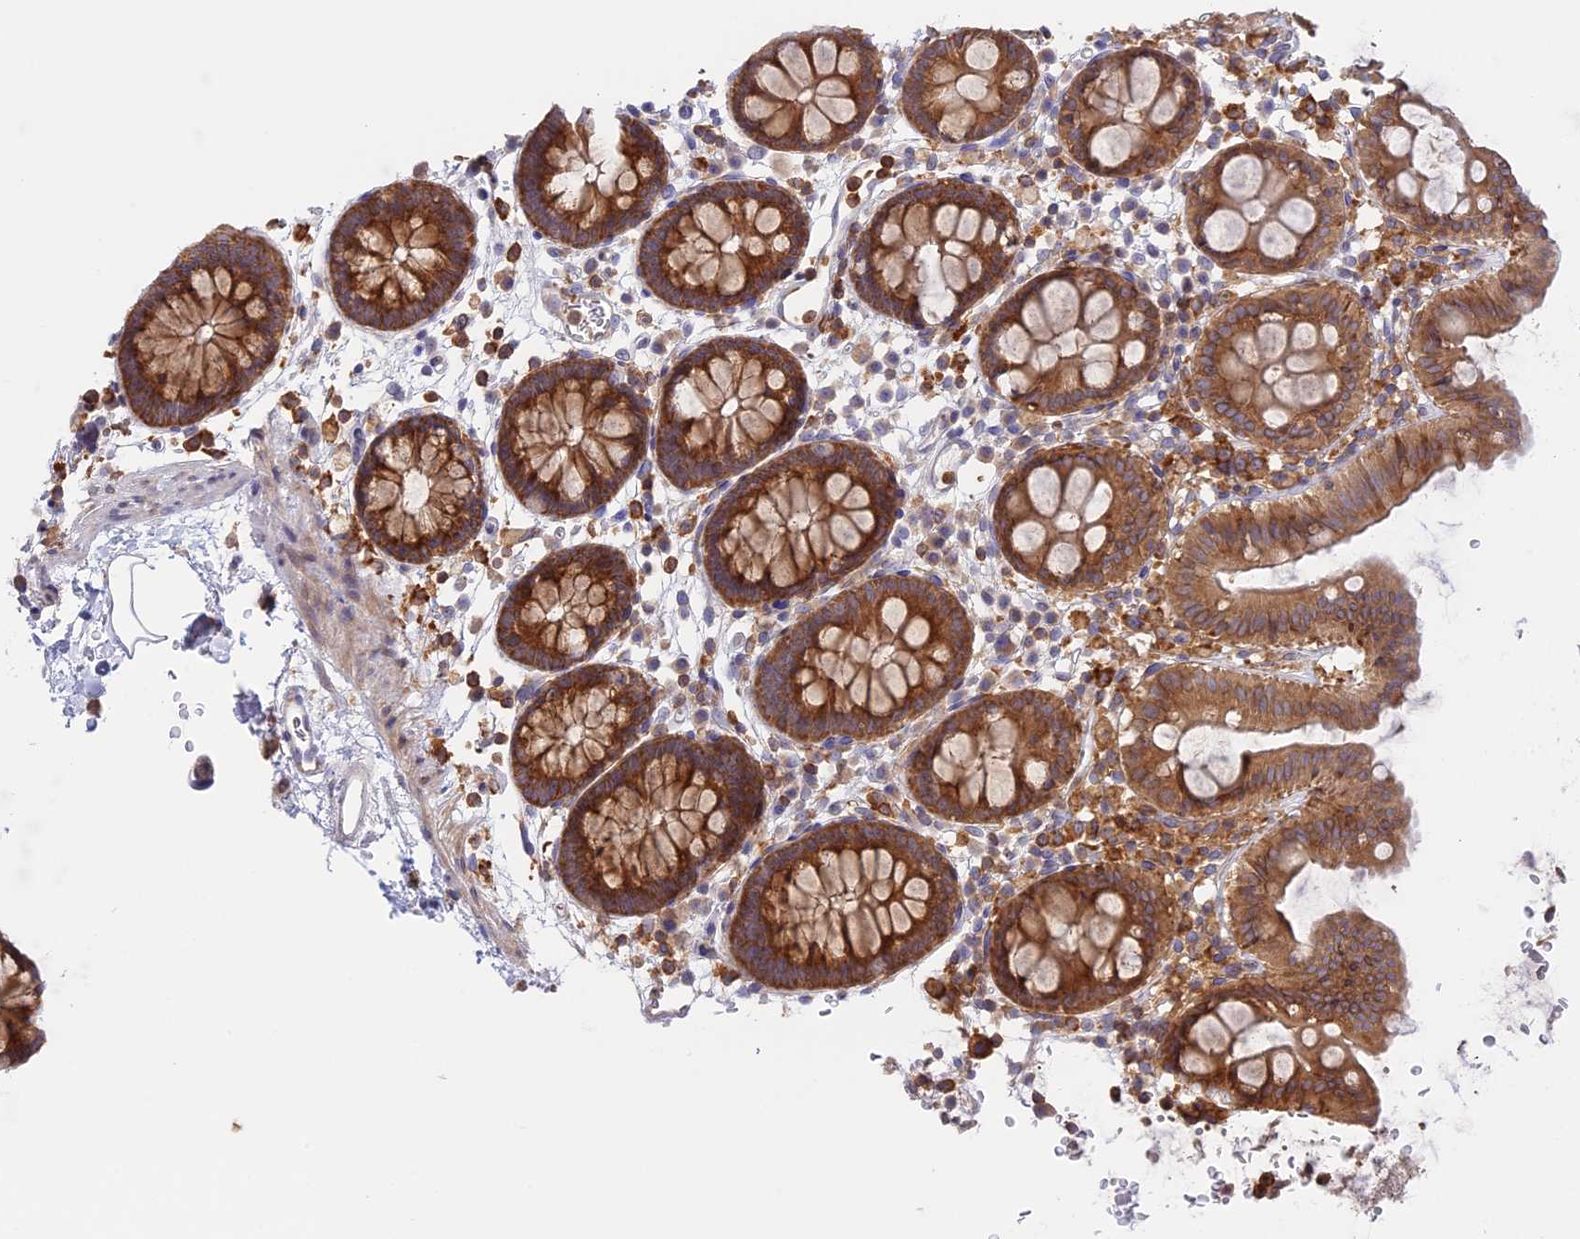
{"staining": {"intensity": "weak", "quantity": ">75%", "location": "cytoplasmic/membranous"}, "tissue": "colon", "cell_type": "Endothelial cells", "image_type": "normal", "snomed": [{"axis": "morphology", "description": "Normal tissue, NOS"}, {"axis": "topography", "description": "Colon"}], "caption": "An immunohistochemistry (IHC) histopathology image of benign tissue is shown. Protein staining in brown labels weak cytoplasmic/membranous positivity in colon within endothelial cells.", "gene": "GMIP", "patient": {"sex": "male", "age": 75}}